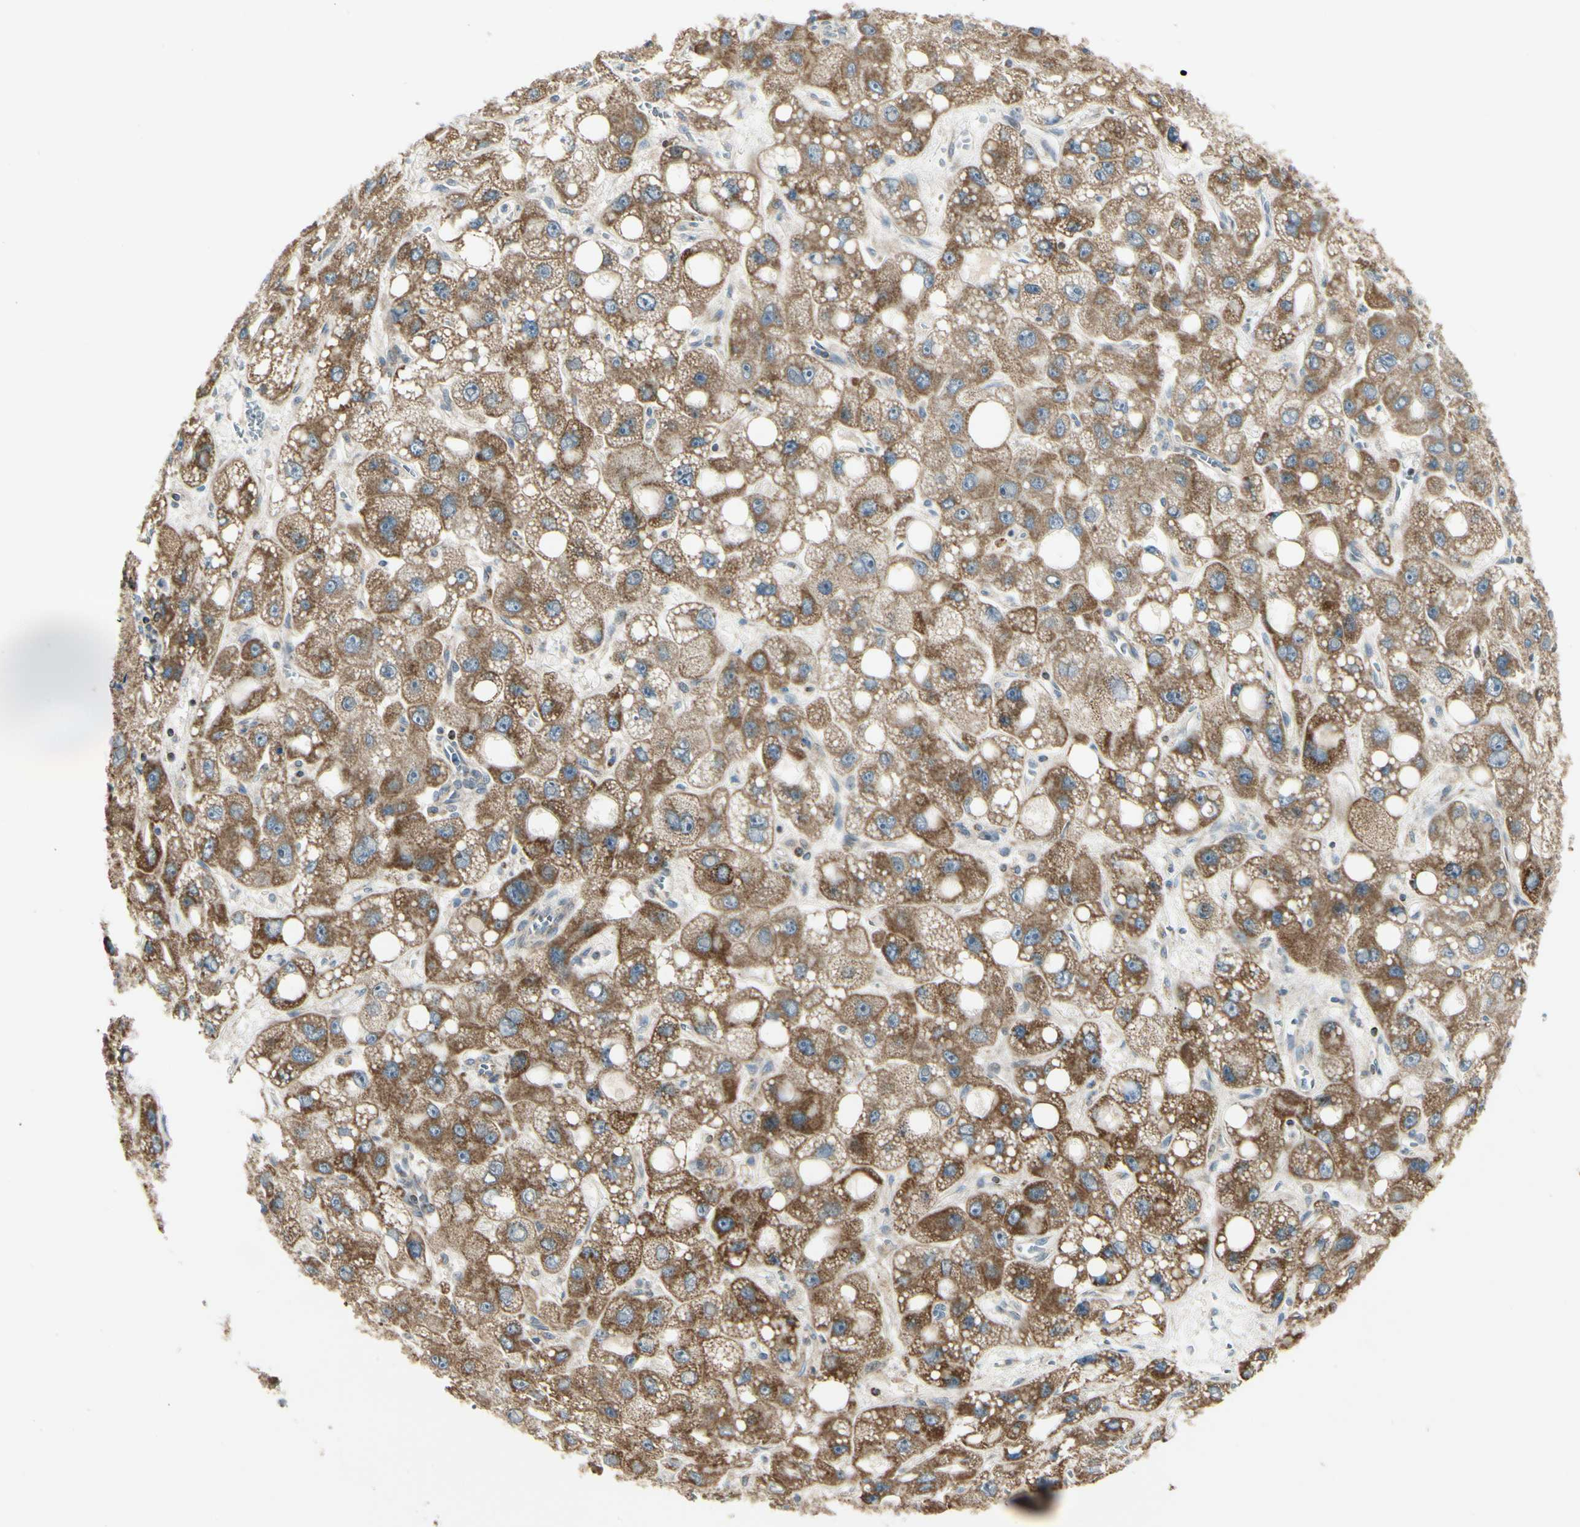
{"staining": {"intensity": "strong", "quantity": ">75%", "location": "cytoplasmic/membranous"}, "tissue": "liver cancer", "cell_type": "Tumor cells", "image_type": "cancer", "snomed": [{"axis": "morphology", "description": "Carcinoma, Hepatocellular, NOS"}, {"axis": "topography", "description": "Liver"}], "caption": "High-power microscopy captured an immunohistochemistry (IHC) photomicrograph of liver cancer, revealing strong cytoplasmic/membranous staining in about >75% of tumor cells.", "gene": "ANKS6", "patient": {"sex": "male", "age": 55}}